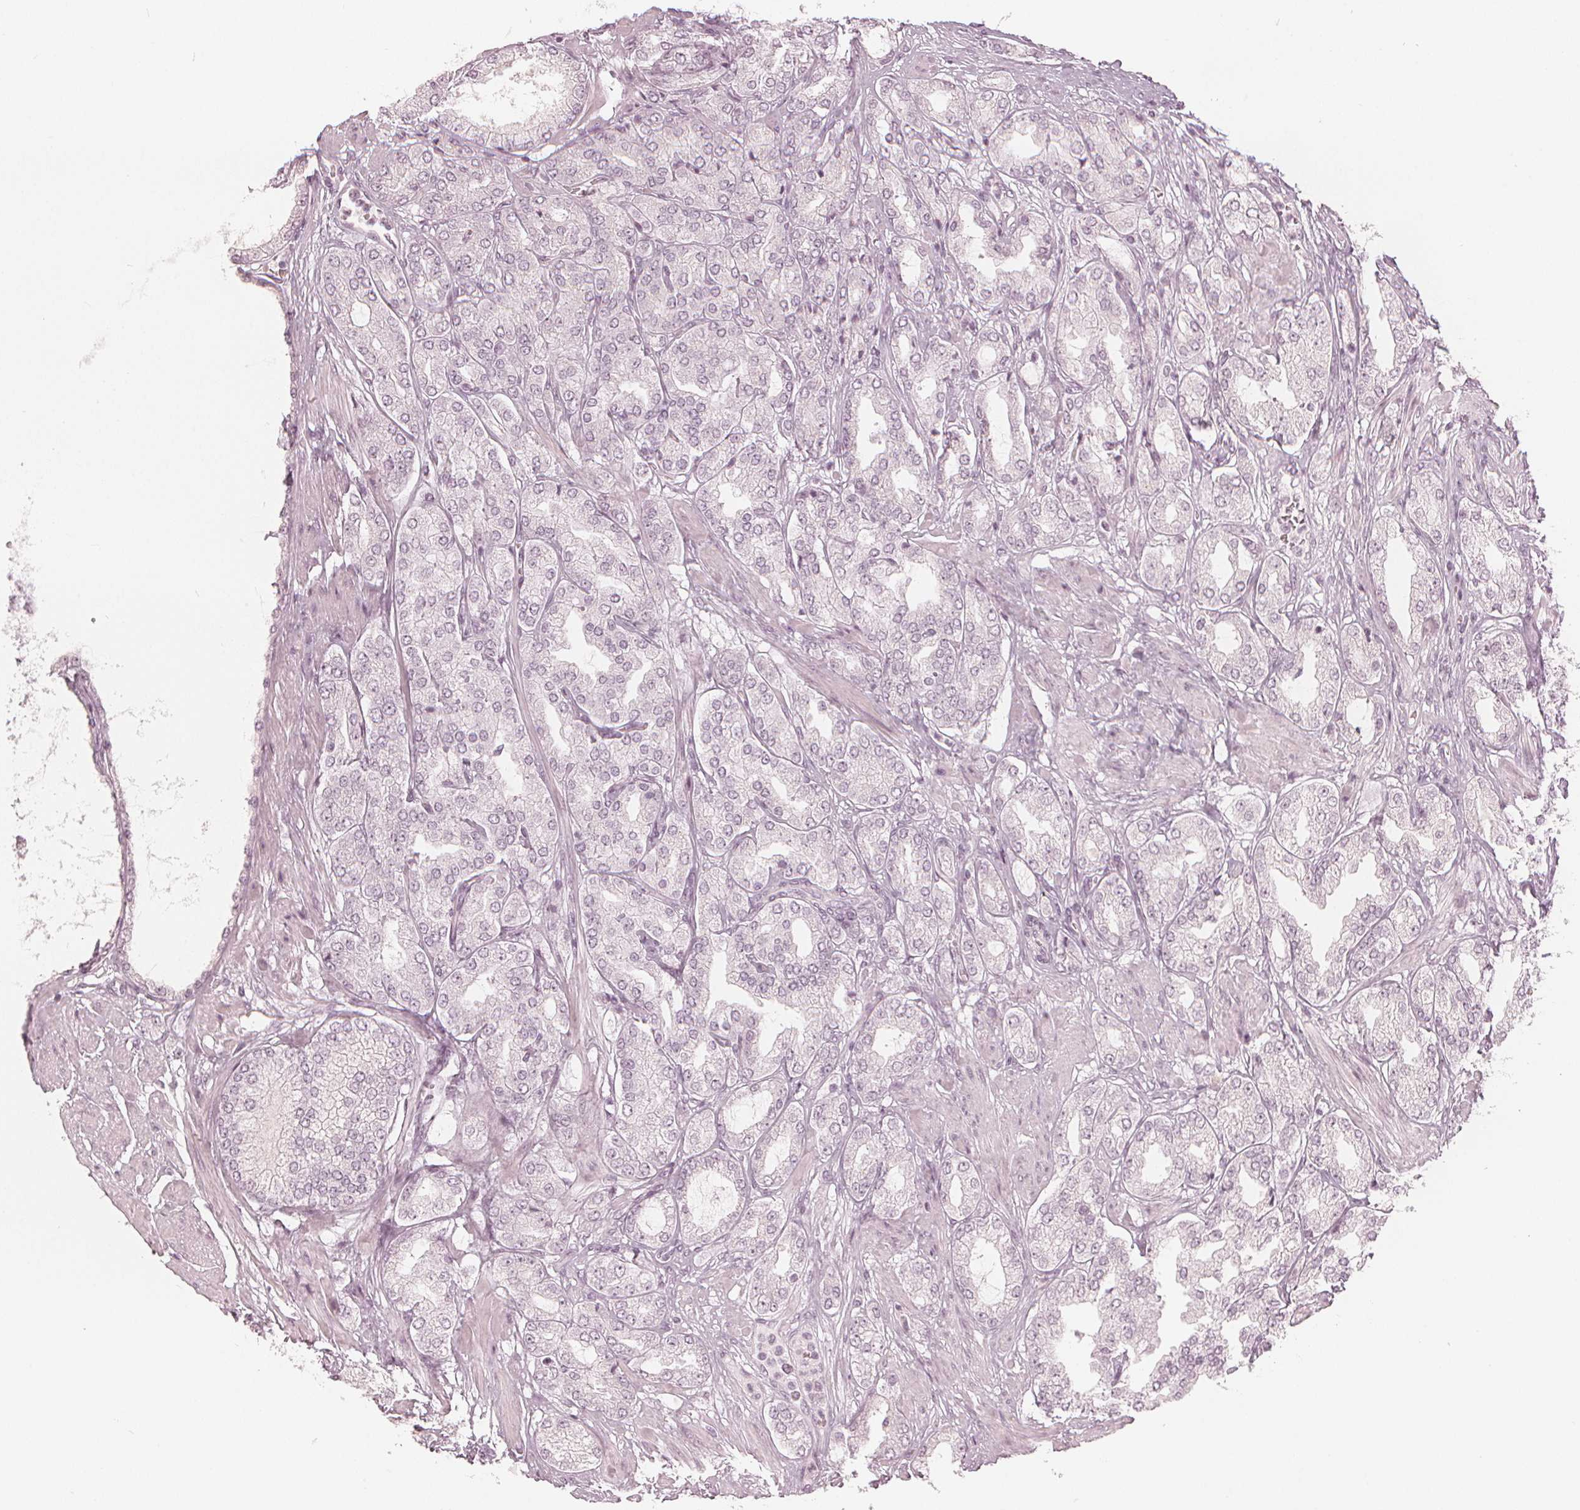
{"staining": {"intensity": "negative", "quantity": "none", "location": "none"}, "tissue": "prostate cancer", "cell_type": "Tumor cells", "image_type": "cancer", "snomed": [{"axis": "morphology", "description": "Adenocarcinoma, High grade"}, {"axis": "topography", "description": "Prostate"}], "caption": "A high-resolution micrograph shows IHC staining of prostate cancer, which shows no significant expression in tumor cells.", "gene": "PAEP", "patient": {"sex": "male", "age": 68}}